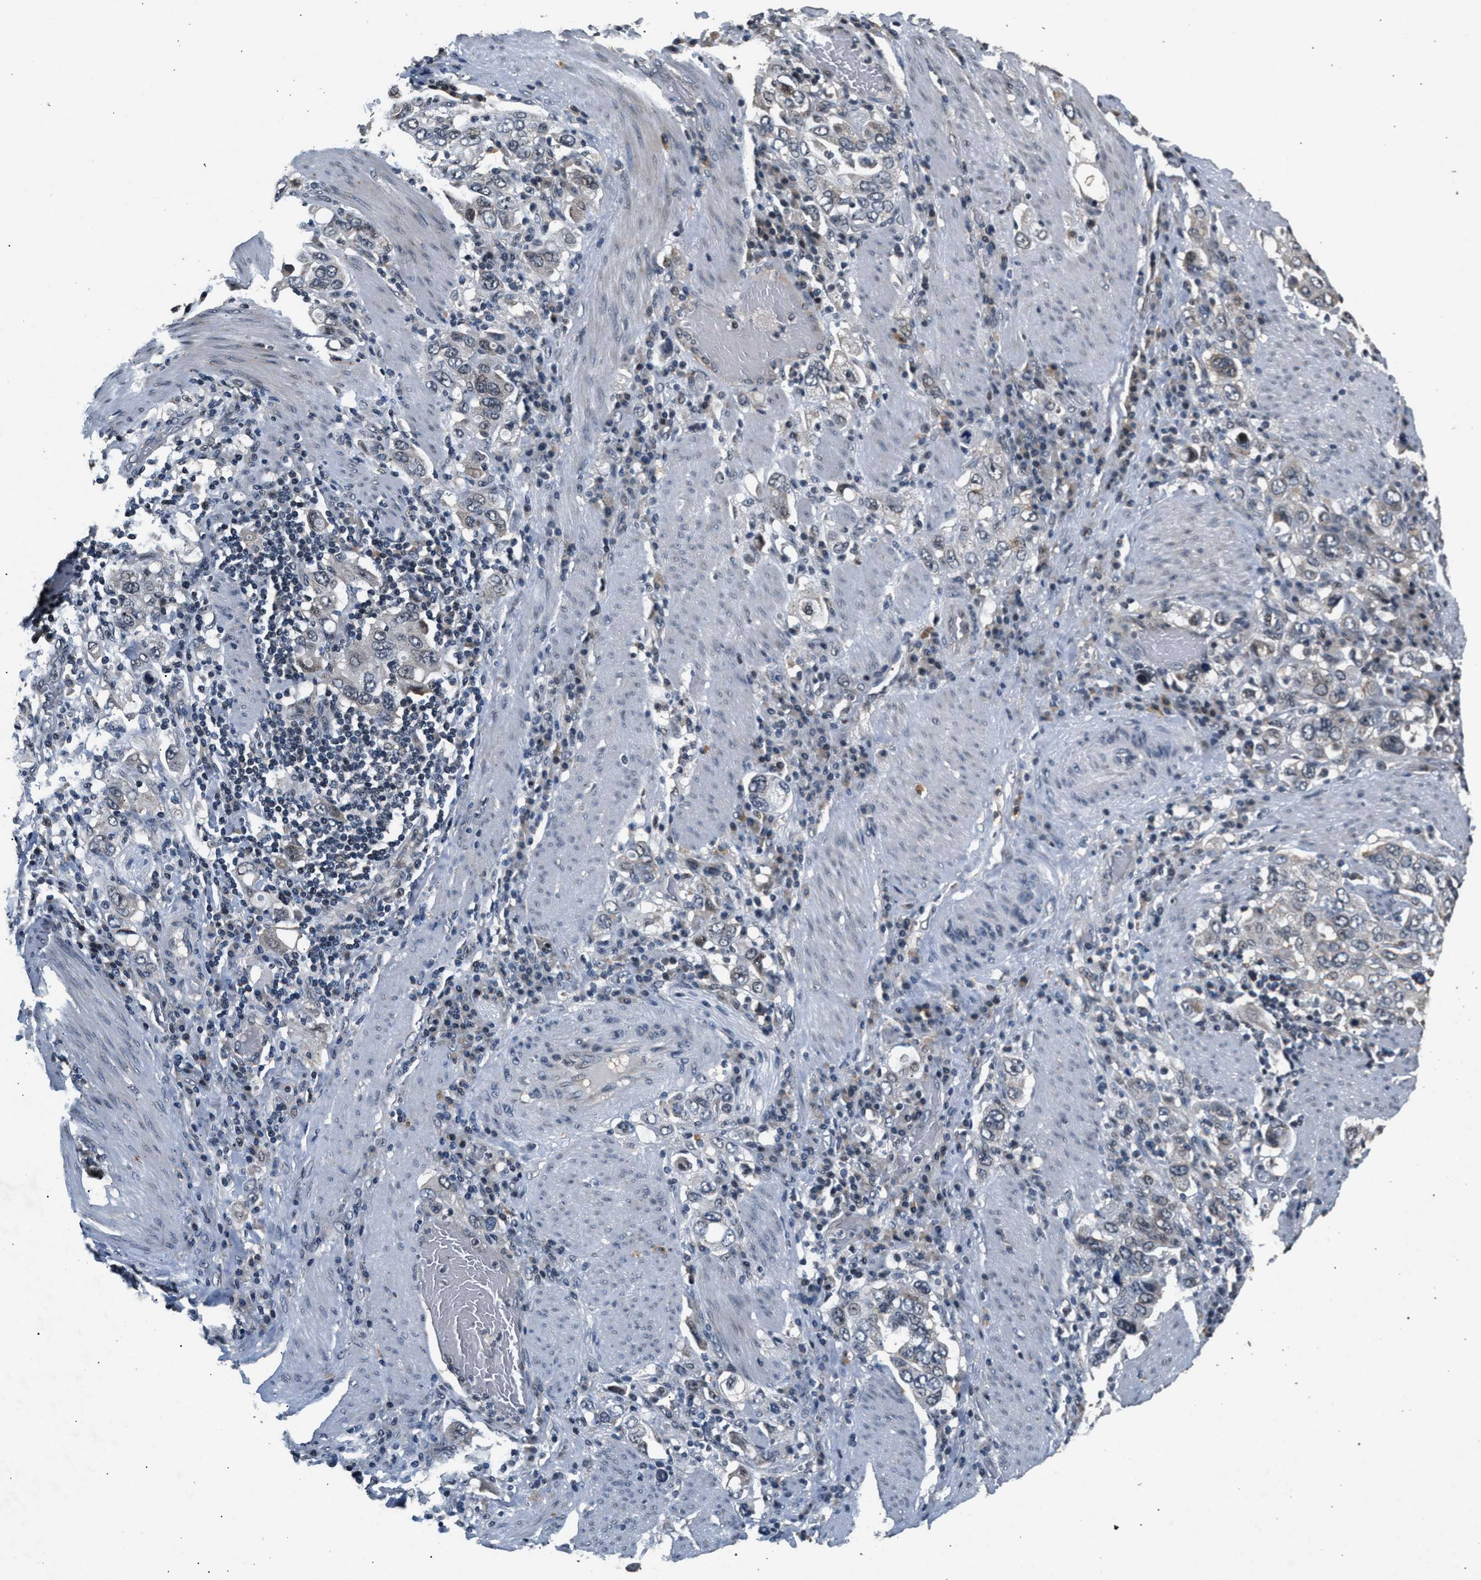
{"staining": {"intensity": "negative", "quantity": "none", "location": "none"}, "tissue": "stomach cancer", "cell_type": "Tumor cells", "image_type": "cancer", "snomed": [{"axis": "morphology", "description": "Adenocarcinoma, NOS"}, {"axis": "topography", "description": "Stomach, upper"}], "caption": "A histopathology image of human stomach adenocarcinoma is negative for staining in tumor cells.", "gene": "RBM33", "patient": {"sex": "male", "age": 62}}